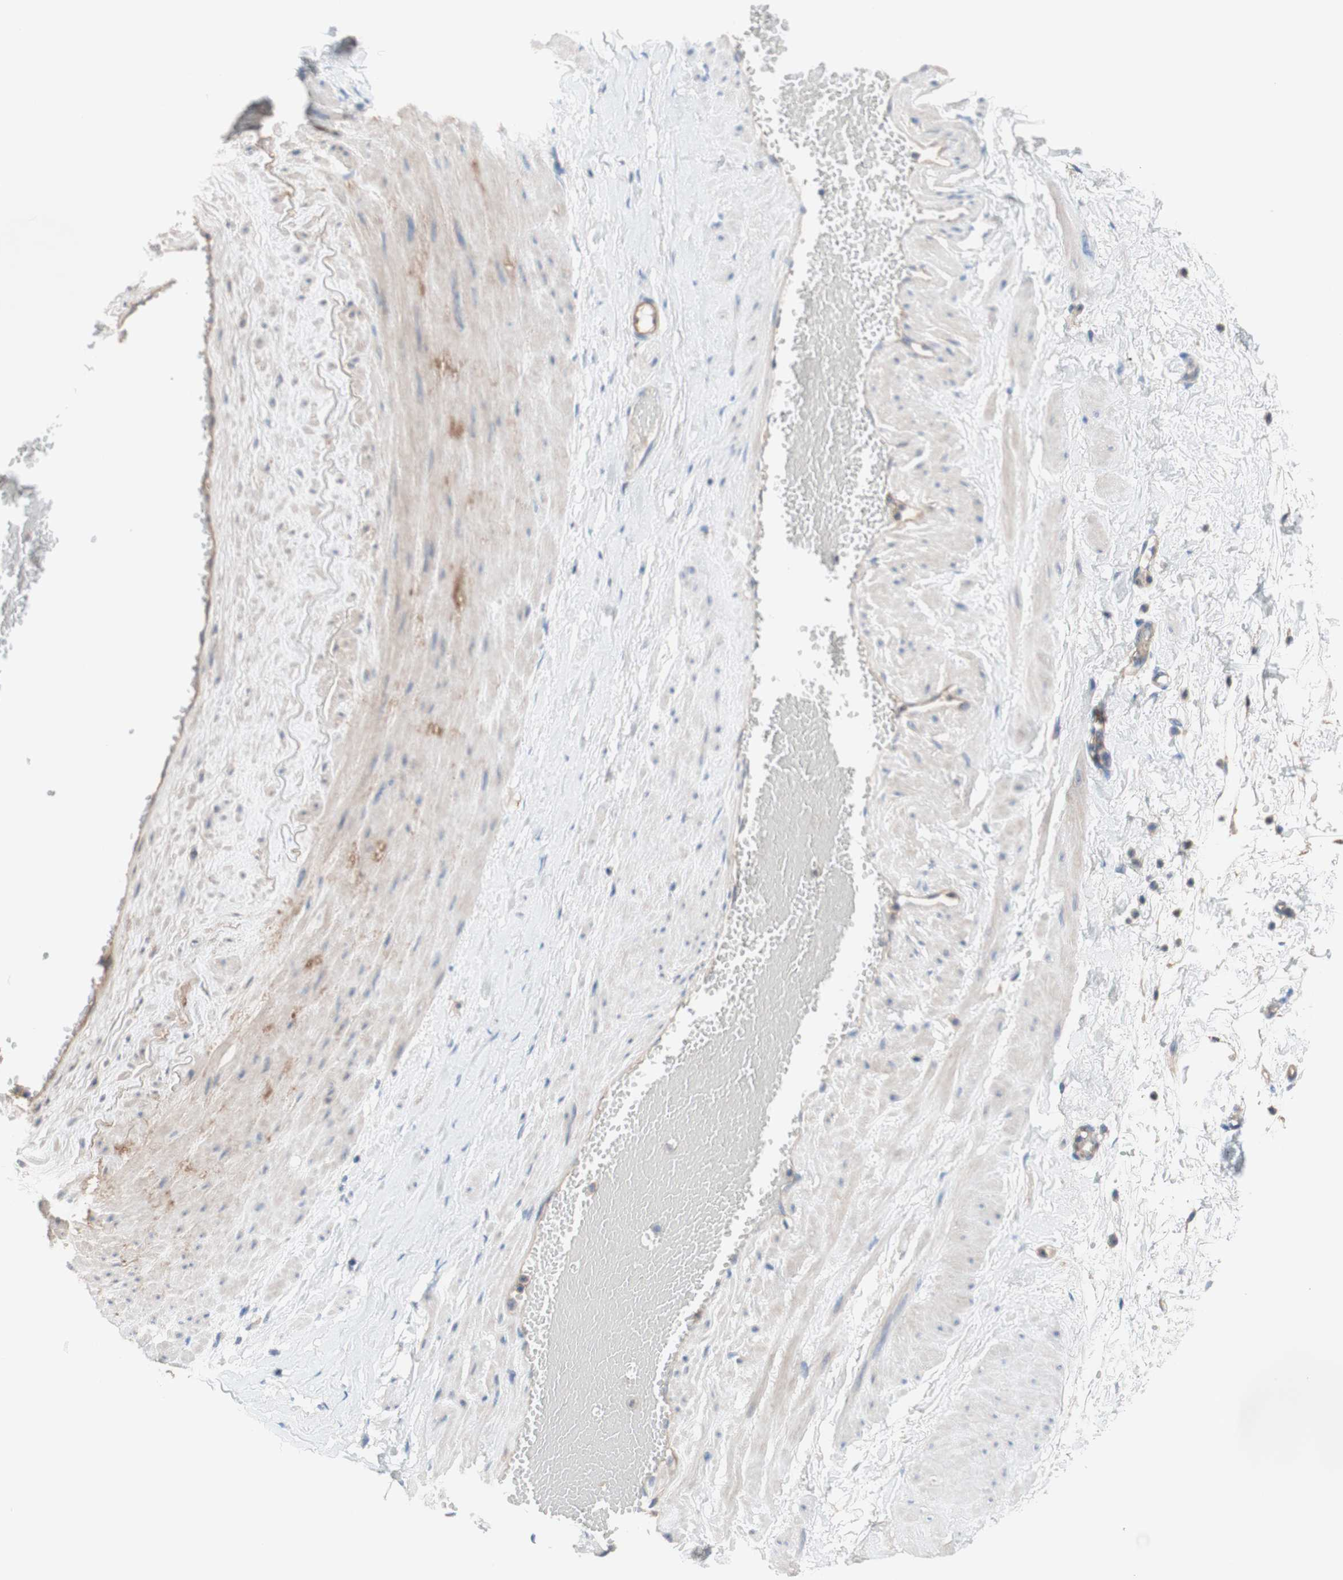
{"staining": {"intensity": "weak", "quantity": ">75%", "location": "cytoplasmic/membranous"}, "tissue": "soft tissue", "cell_type": "Fibroblasts", "image_type": "normal", "snomed": [{"axis": "morphology", "description": "Normal tissue, NOS"}, {"axis": "topography", "description": "Soft tissue"}, {"axis": "topography", "description": "Vascular tissue"}], "caption": "Weak cytoplasmic/membranous staining for a protein is present in approximately >75% of fibroblasts of unremarkable soft tissue using immunohistochemistry.", "gene": "CD46", "patient": {"sex": "female", "age": 35}}